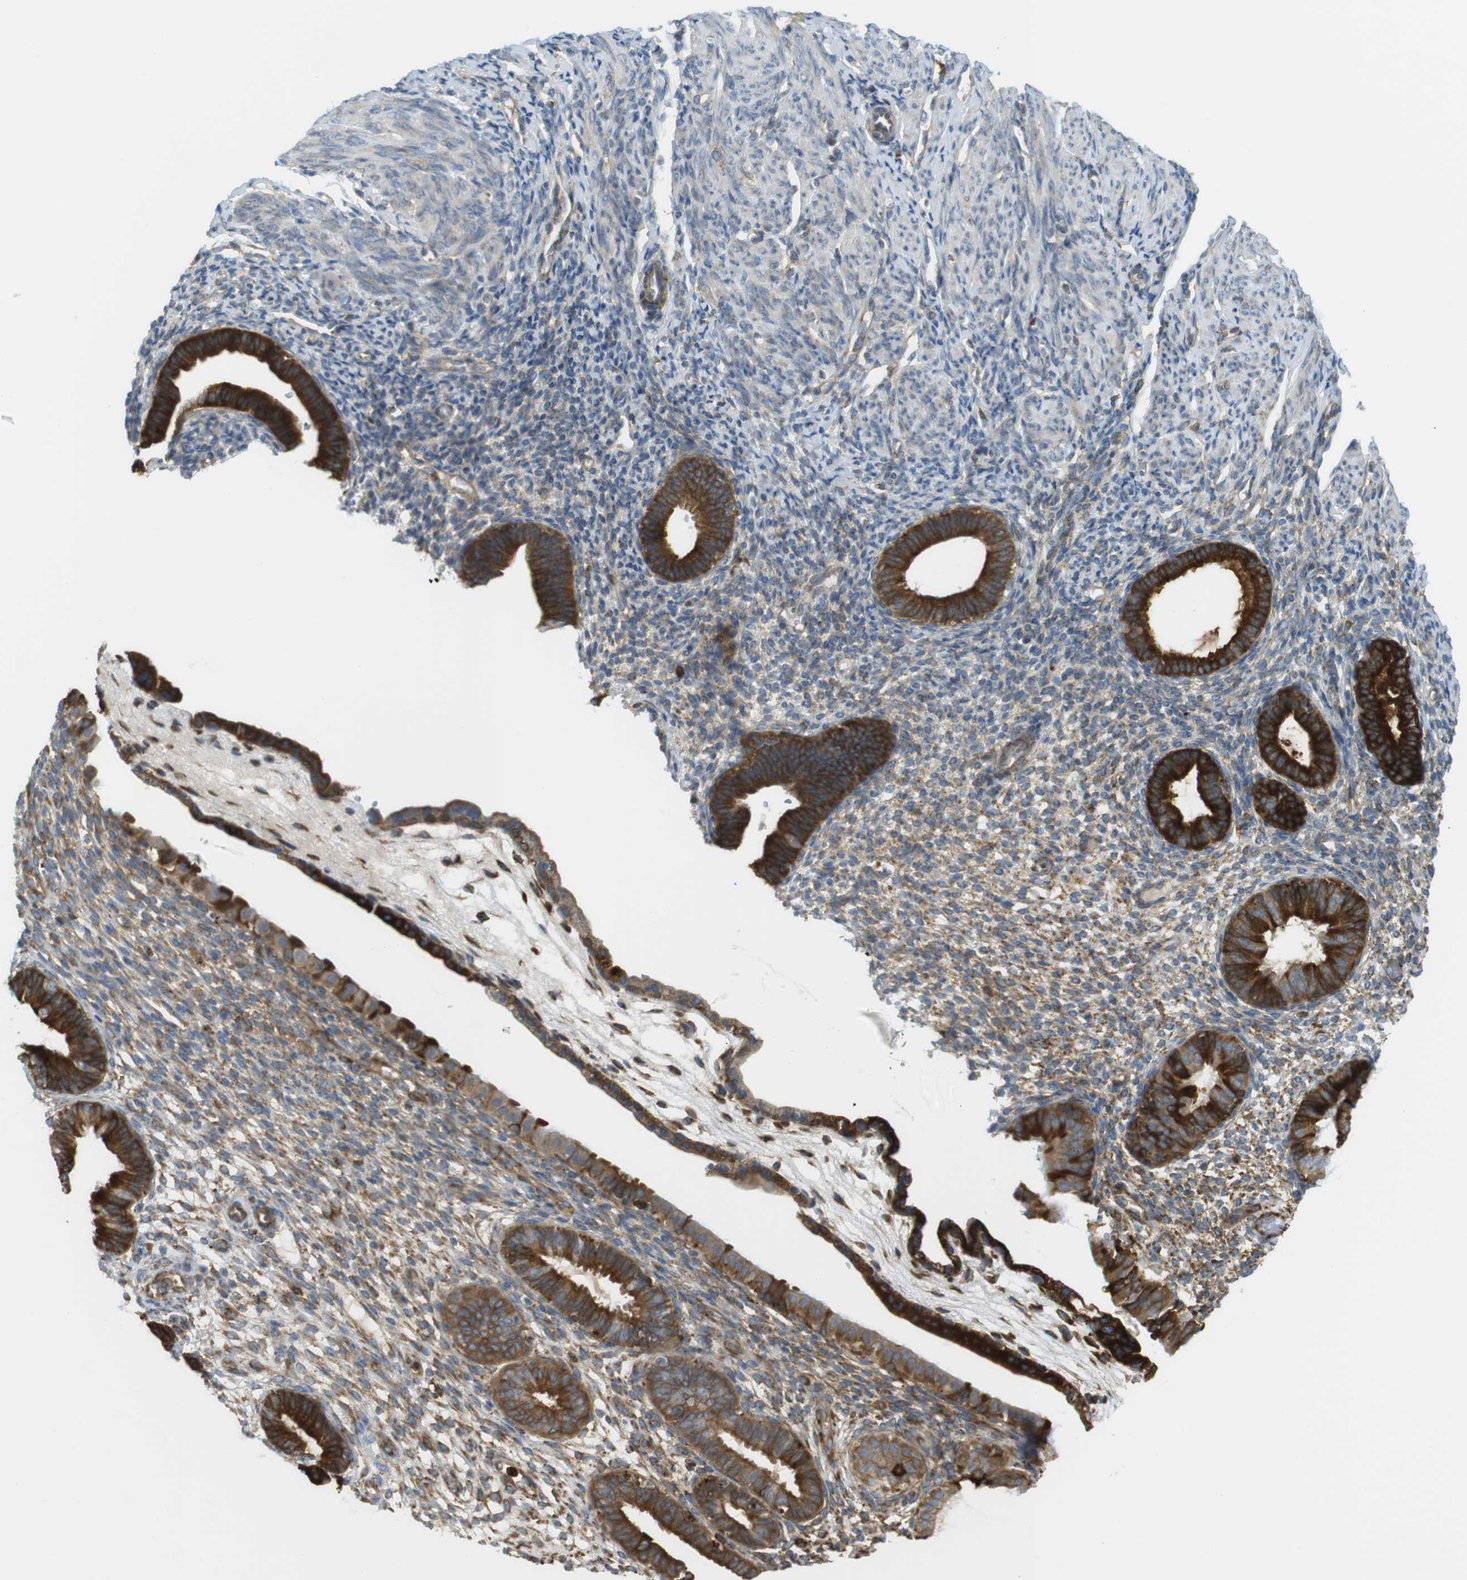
{"staining": {"intensity": "moderate", "quantity": "25%-75%", "location": "cytoplasmic/membranous"}, "tissue": "endometrium", "cell_type": "Cells in endometrial stroma", "image_type": "normal", "snomed": [{"axis": "morphology", "description": "Normal tissue, NOS"}, {"axis": "topography", "description": "Endometrium"}], "caption": "Immunohistochemical staining of benign endometrium reveals 25%-75% levels of moderate cytoplasmic/membranous protein expression in about 25%-75% of cells in endometrial stroma.", "gene": "MBOAT2", "patient": {"sex": "female", "age": 61}}